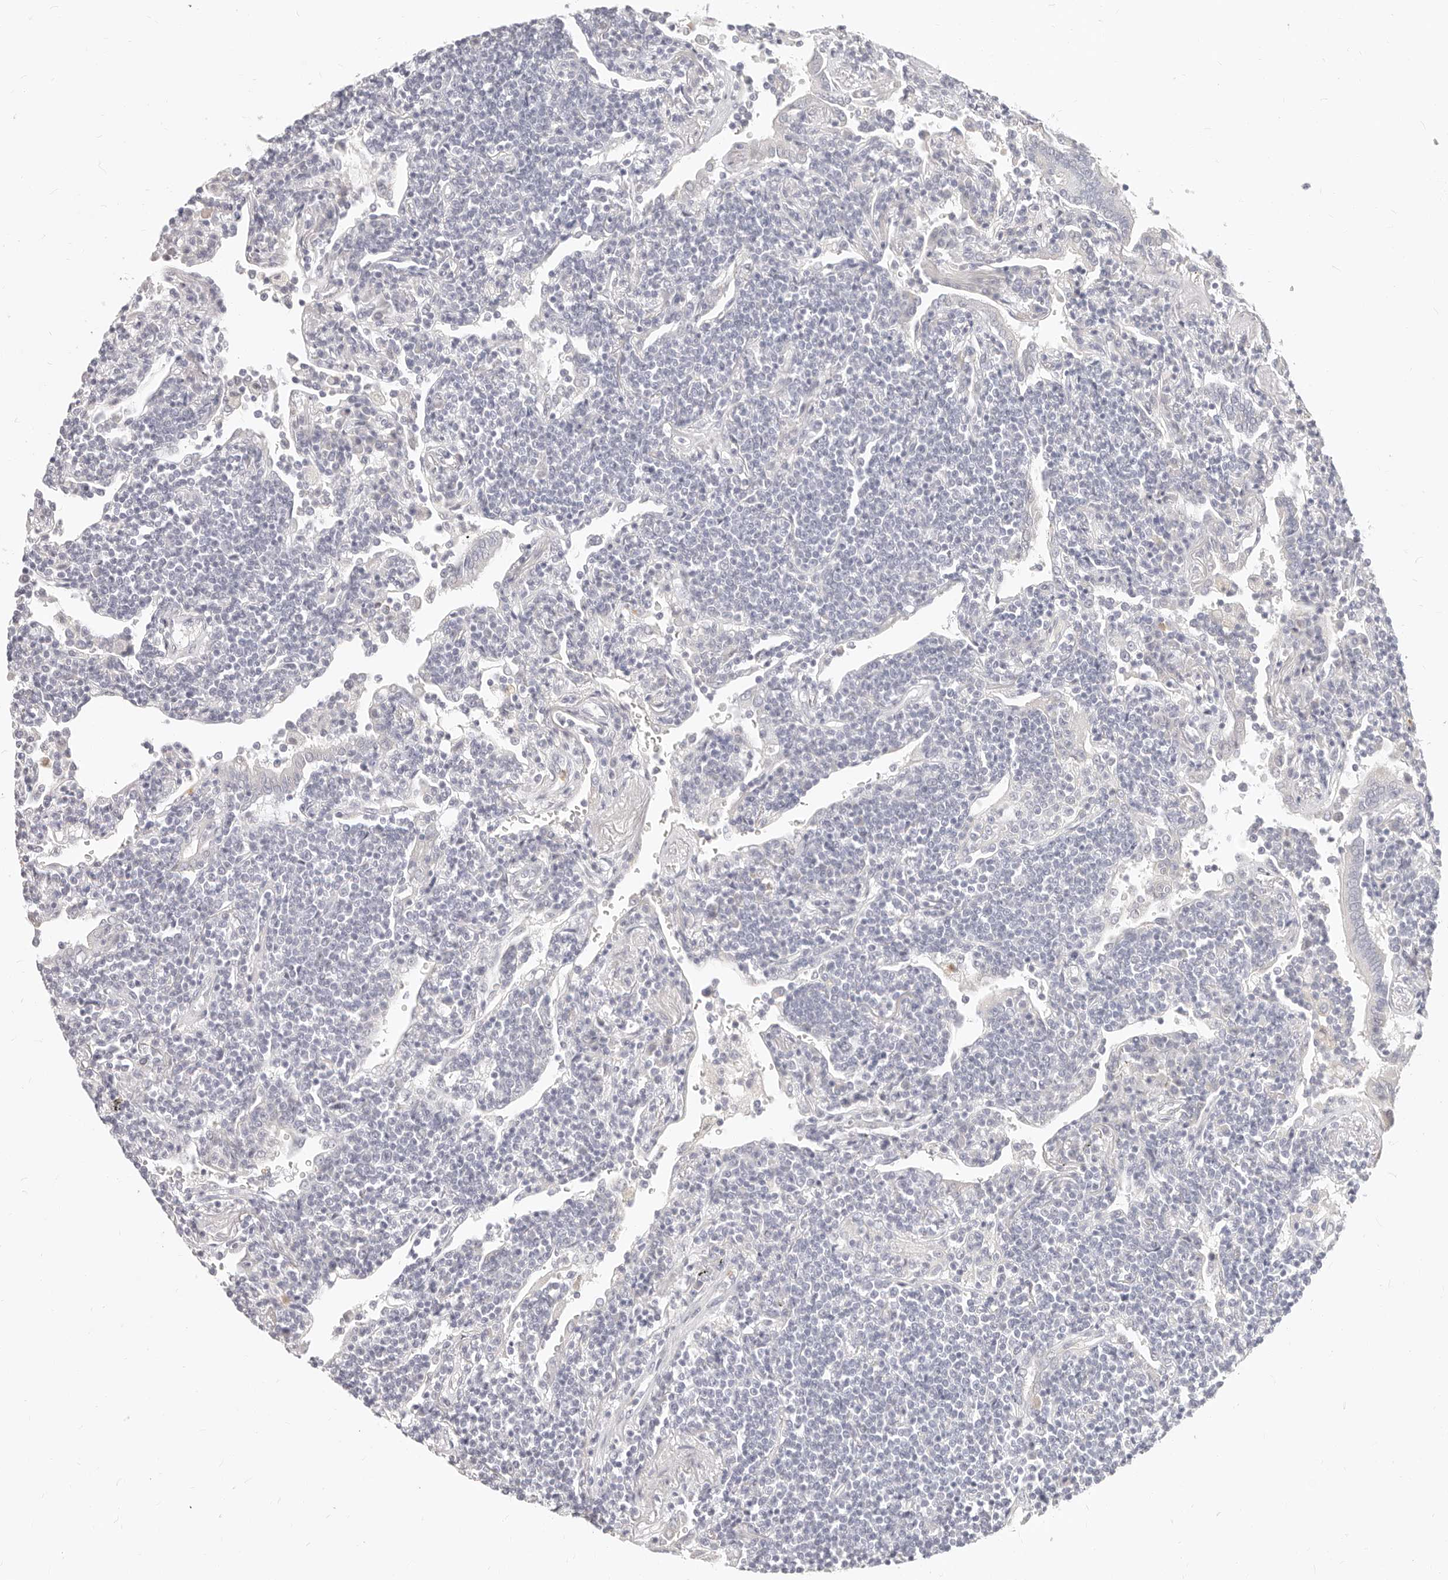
{"staining": {"intensity": "negative", "quantity": "none", "location": "none"}, "tissue": "lymphoma", "cell_type": "Tumor cells", "image_type": "cancer", "snomed": [{"axis": "morphology", "description": "Malignant lymphoma, non-Hodgkin's type, Low grade"}, {"axis": "topography", "description": "Lung"}], "caption": "An immunohistochemistry micrograph of malignant lymphoma, non-Hodgkin's type (low-grade) is shown. There is no staining in tumor cells of malignant lymphoma, non-Hodgkin's type (low-grade). (DAB (3,3'-diaminobenzidine) IHC visualized using brightfield microscopy, high magnification).", "gene": "ASCL1", "patient": {"sex": "female", "age": 71}}